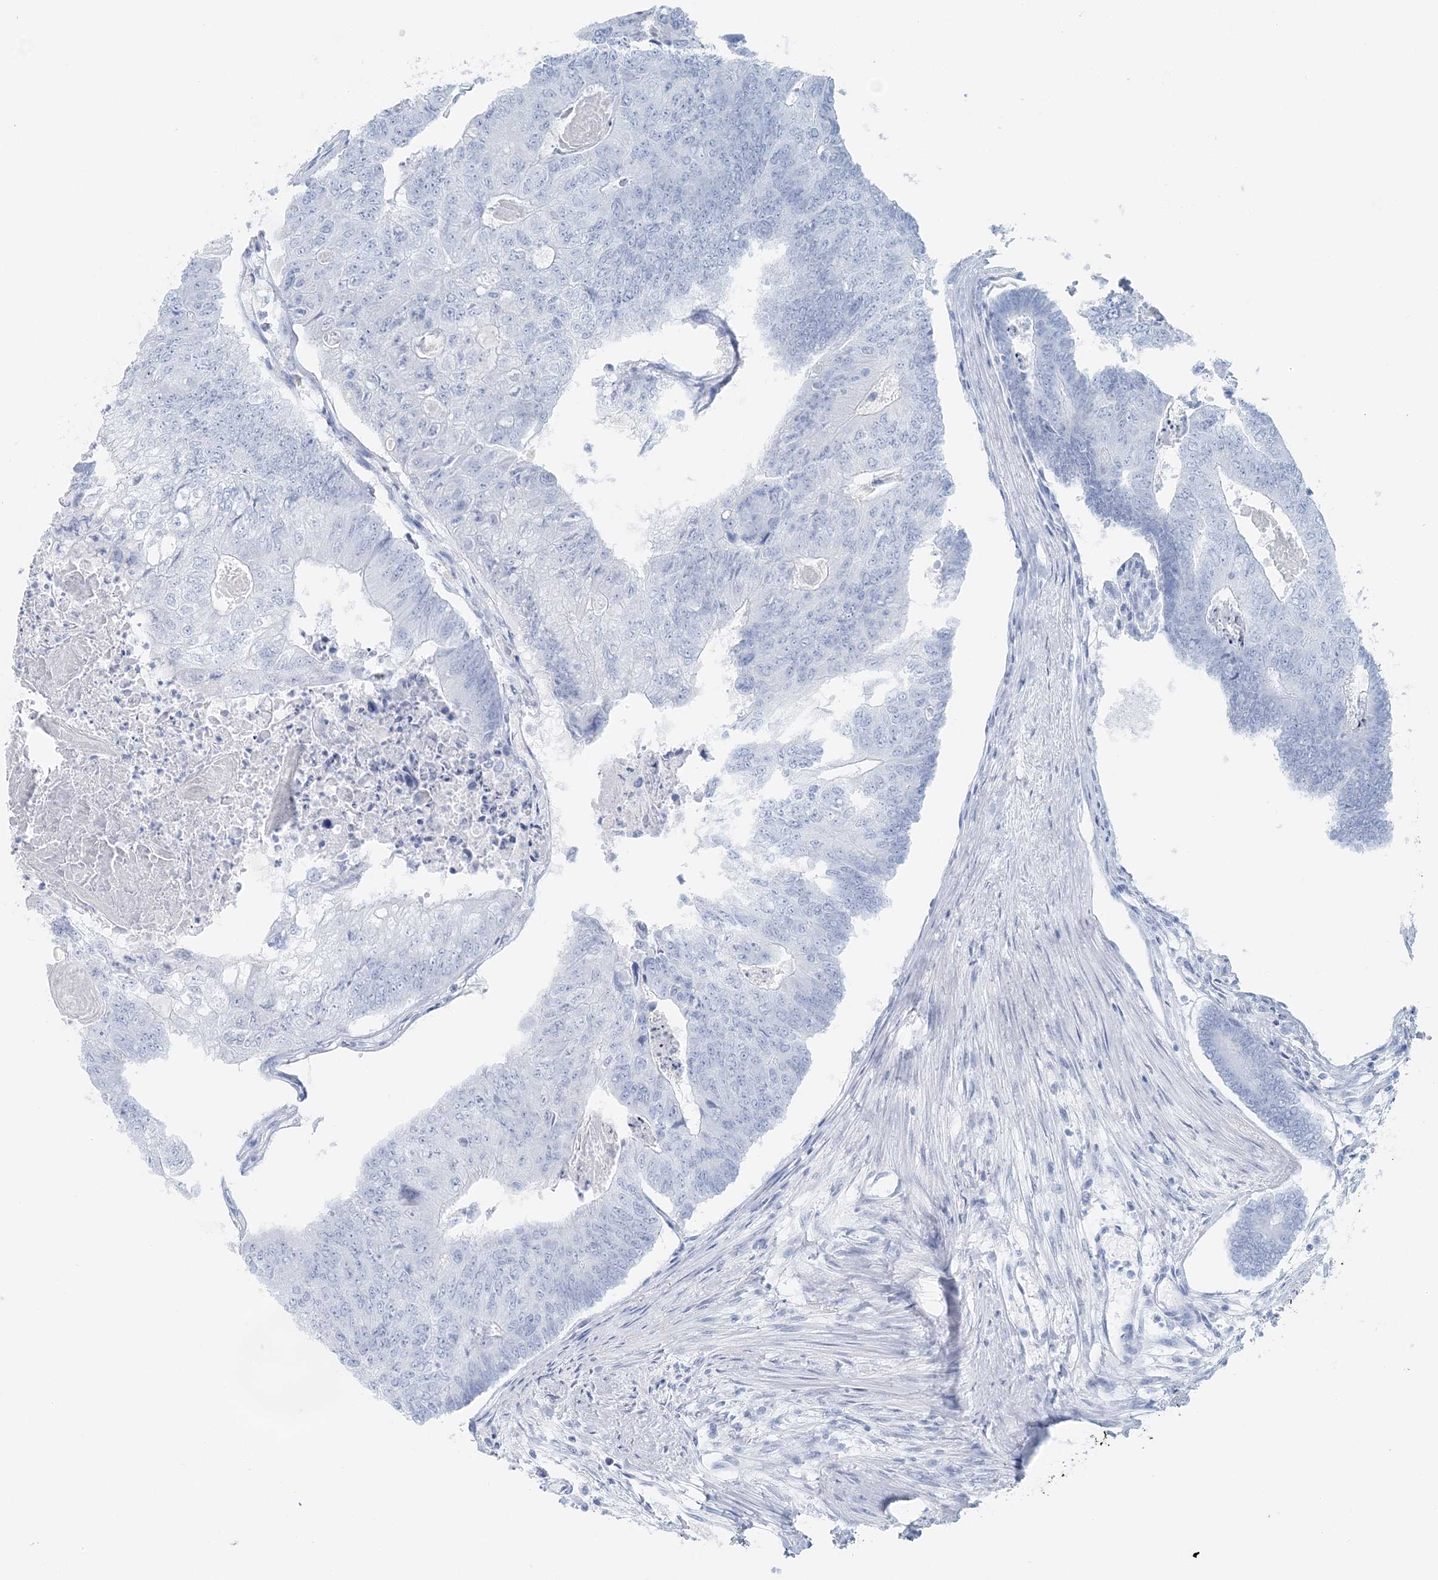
{"staining": {"intensity": "negative", "quantity": "none", "location": "none"}, "tissue": "colorectal cancer", "cell_type": "Tumor cells", "image_type": "cancer", "snomed": [{"axis": "morphology", "description": "Adenocarcinoma, NOS"}, {"axis": "topography", "description": "Colon"}], "caption": "The image displays no staining of tumor cells in colorectal adenocarcinoma.", "gene": "ATP11A", "patient": {"sex": "female", "age": 67}}